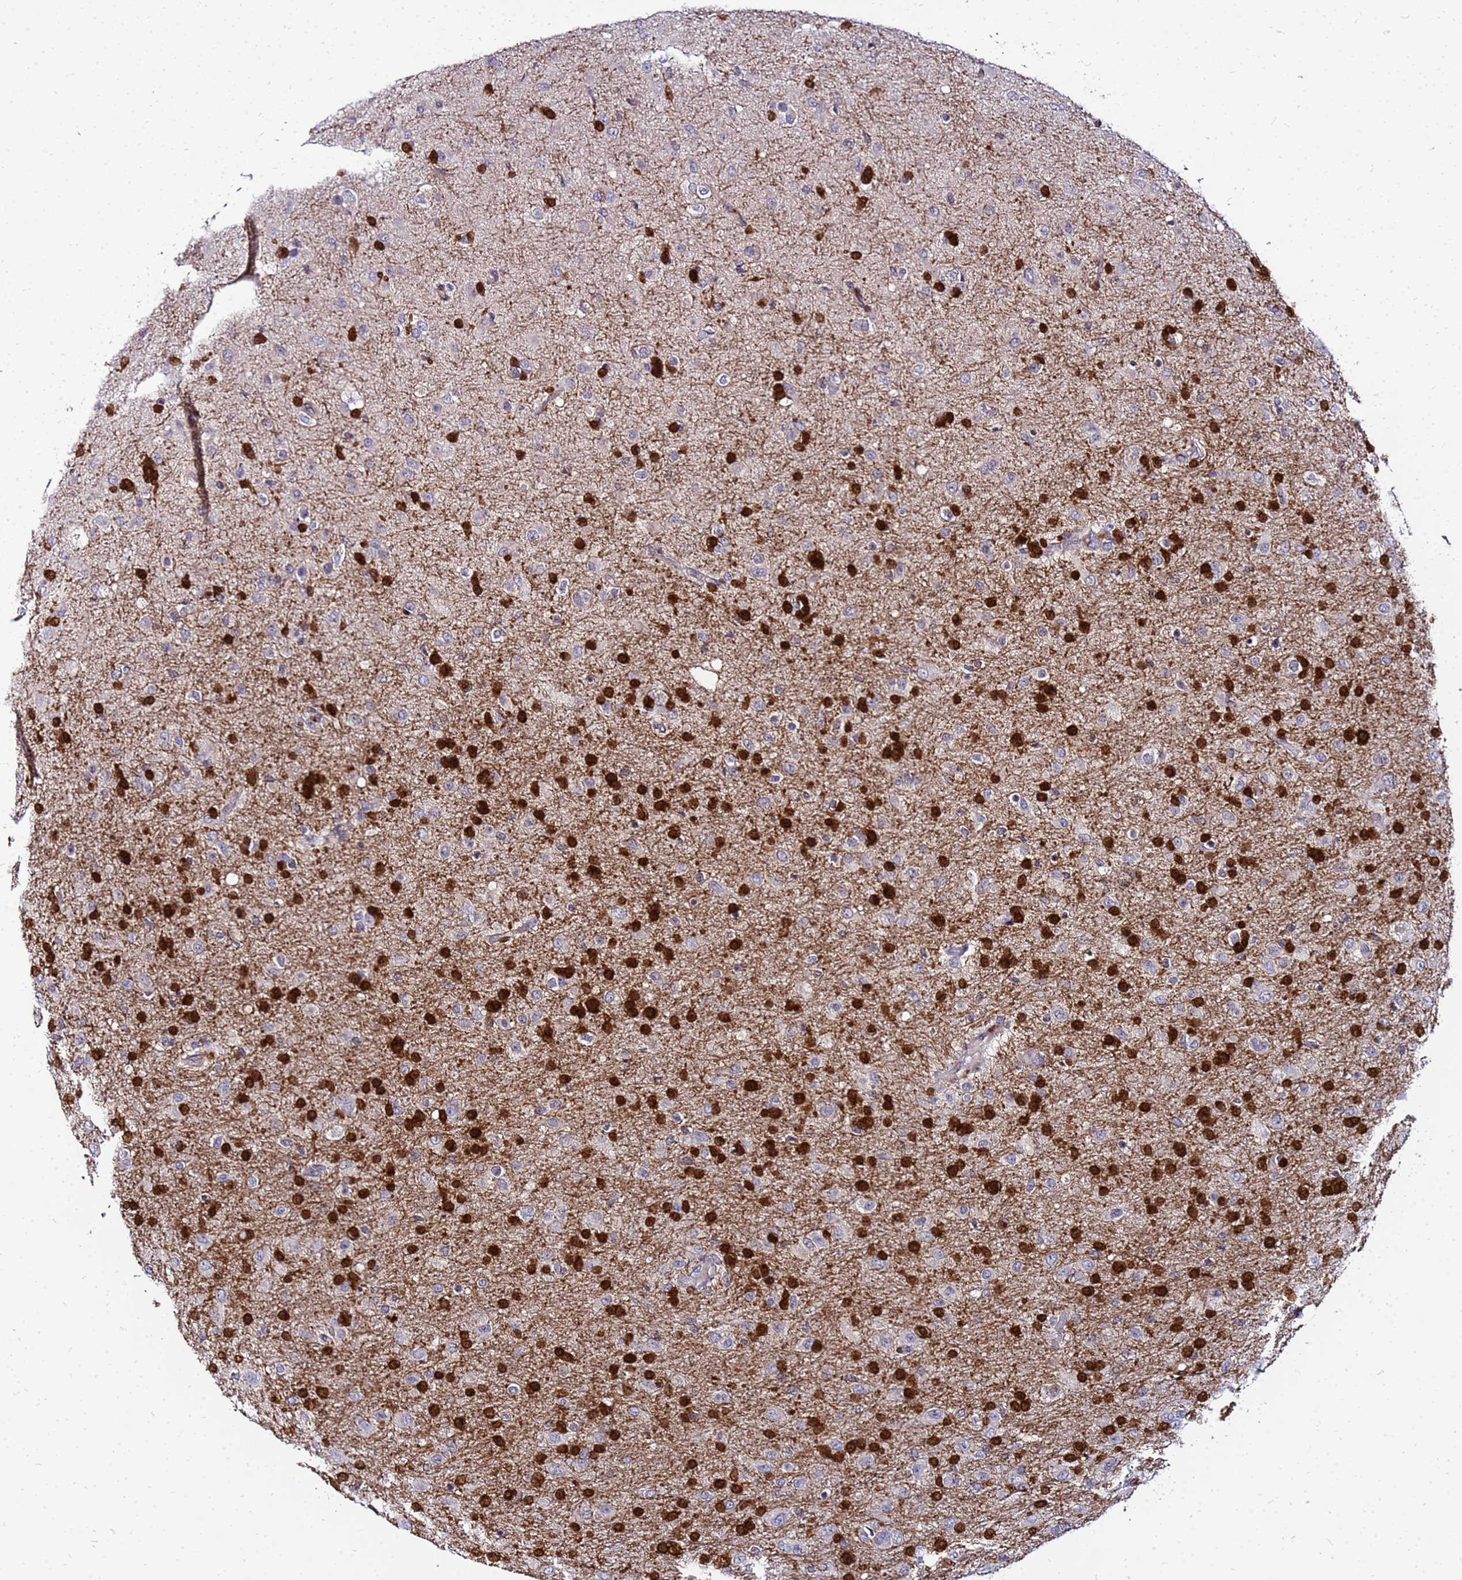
{"staining": {"intensity": "strong", "quantity": "25%-75%", "location": "cytoplasmic/membranous,nuclear"}, "tissue": "glioma", "cell_type": "Tumor cells", "image_type": "cancer", "snomed": [{"axis": "morphology", "description": "Glioma, malignant, Low grade"}, {"axis": "topography", "description": "Brain"}], "caption": "IHC photomicrograph of neoplastic tissue: low-grade glioma (malignant) stained using immunohistochemistry (IHC) demonstrates high levels of strong protein expression localized specifically in the cytoplasmic/membranous and nuclear of tumor cells, appearing as a cytoplasmic/membranous and nuclear brown color.", "gene": "DBNDD2", "patient": {"sex": "male", "age": 65}}